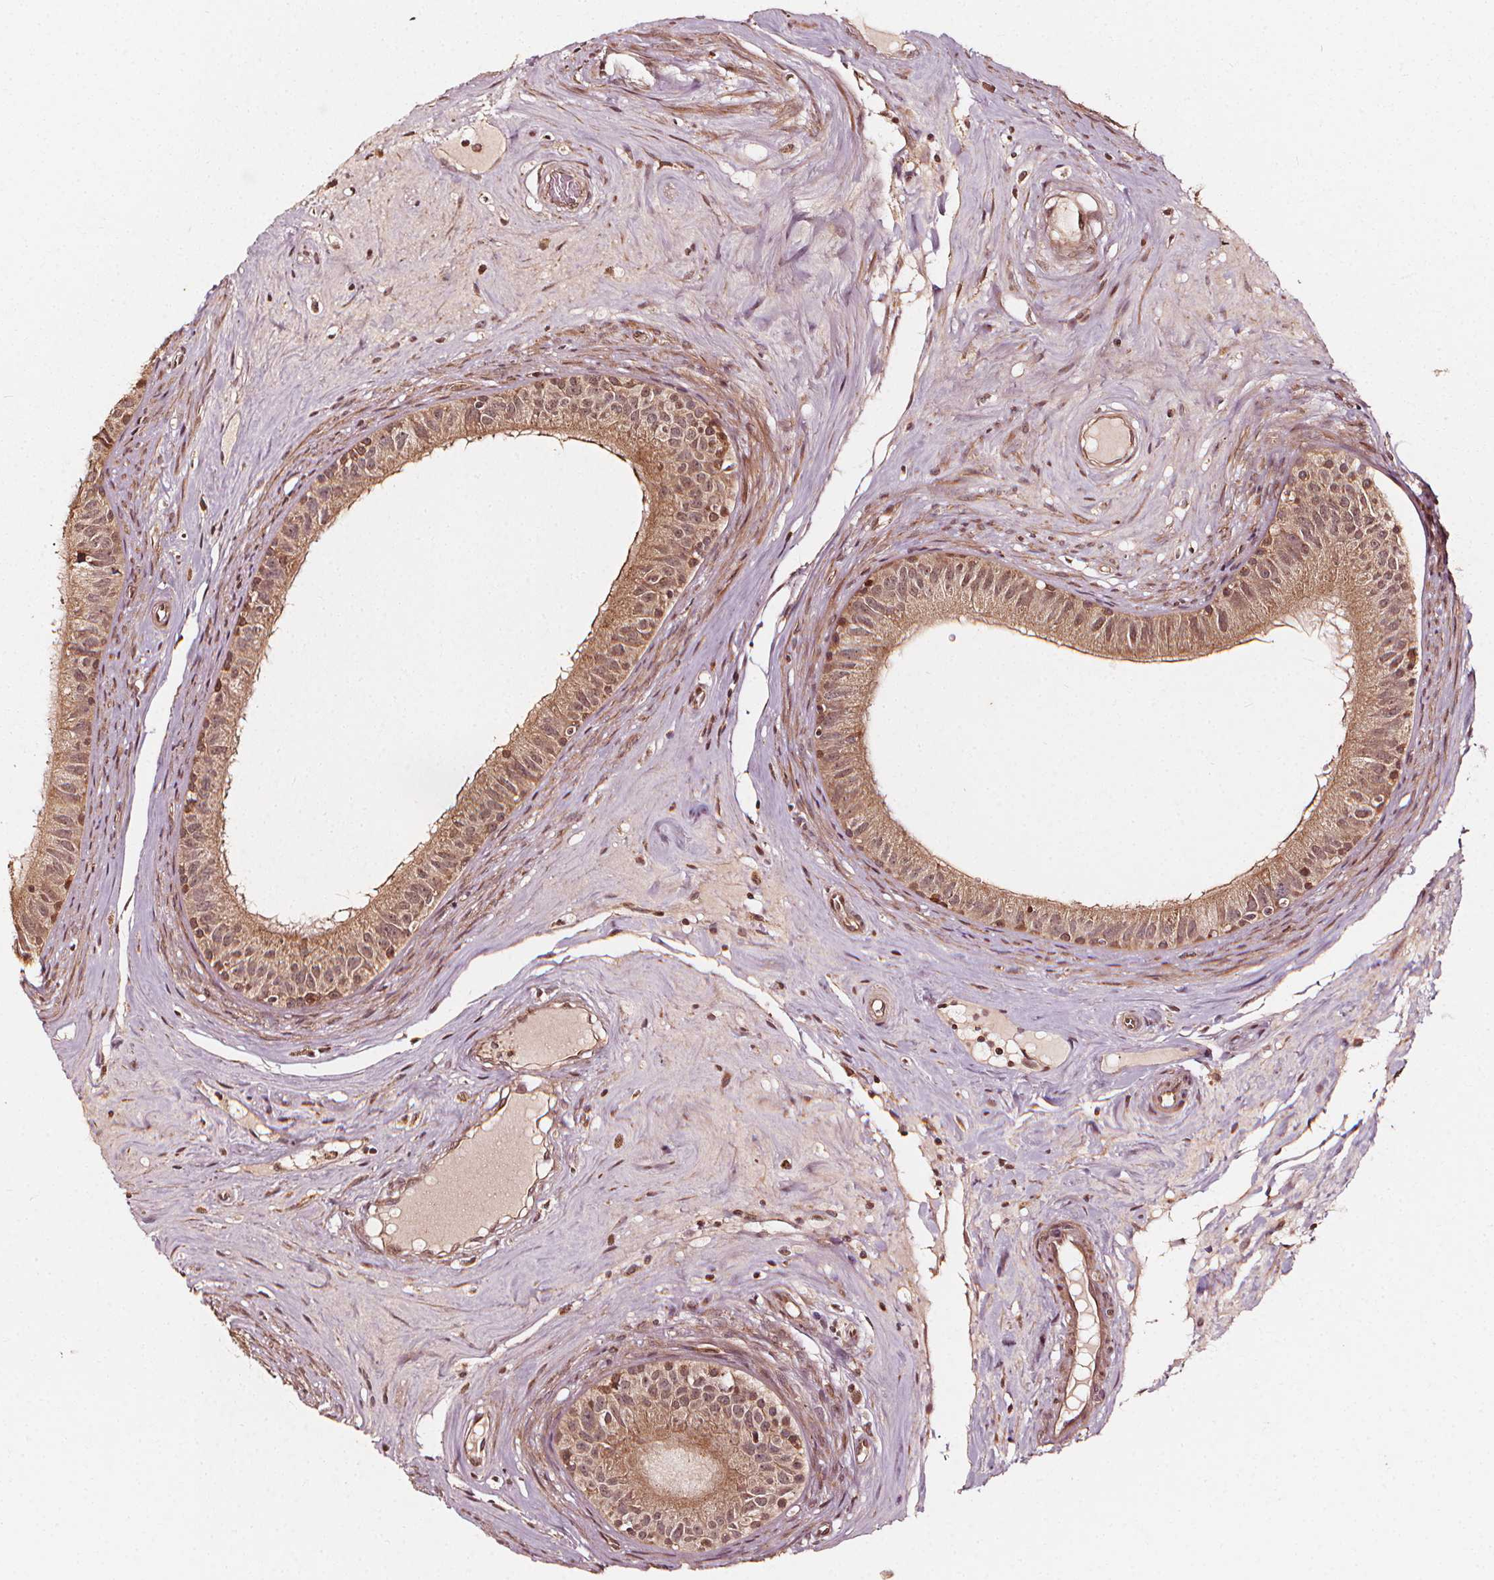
{"staining": {"intensity": "moderate", "quantity": ">75%", "location": "cytoplasmic/membranous,nuclear"}, "tissue": "epididymis", "cell_type": "Glandular cells", "image_type": "normal", "snomed": [{"axis": "morphology", "description": "Normal tissue, NOS"}, {"axis": "topography", "description": "Epididymis"}], "caption": "High-magnification brightfield microscopy of unremarkable epididymis stained with DAB (3,3'-diaminobenzidine) (brown) and counterstained with hematoxylin (blue). glandular cells exhibit moderate cytoplasmic/membranous,nuclear expression is present in about>75% of cells. The staining is performed using DAB brown chromogen to label protein expression. The nuclei are counter-stained blue using hematoxylin.", "gene": "NPC1", "patient": {"sex": "male", "age": 59}}